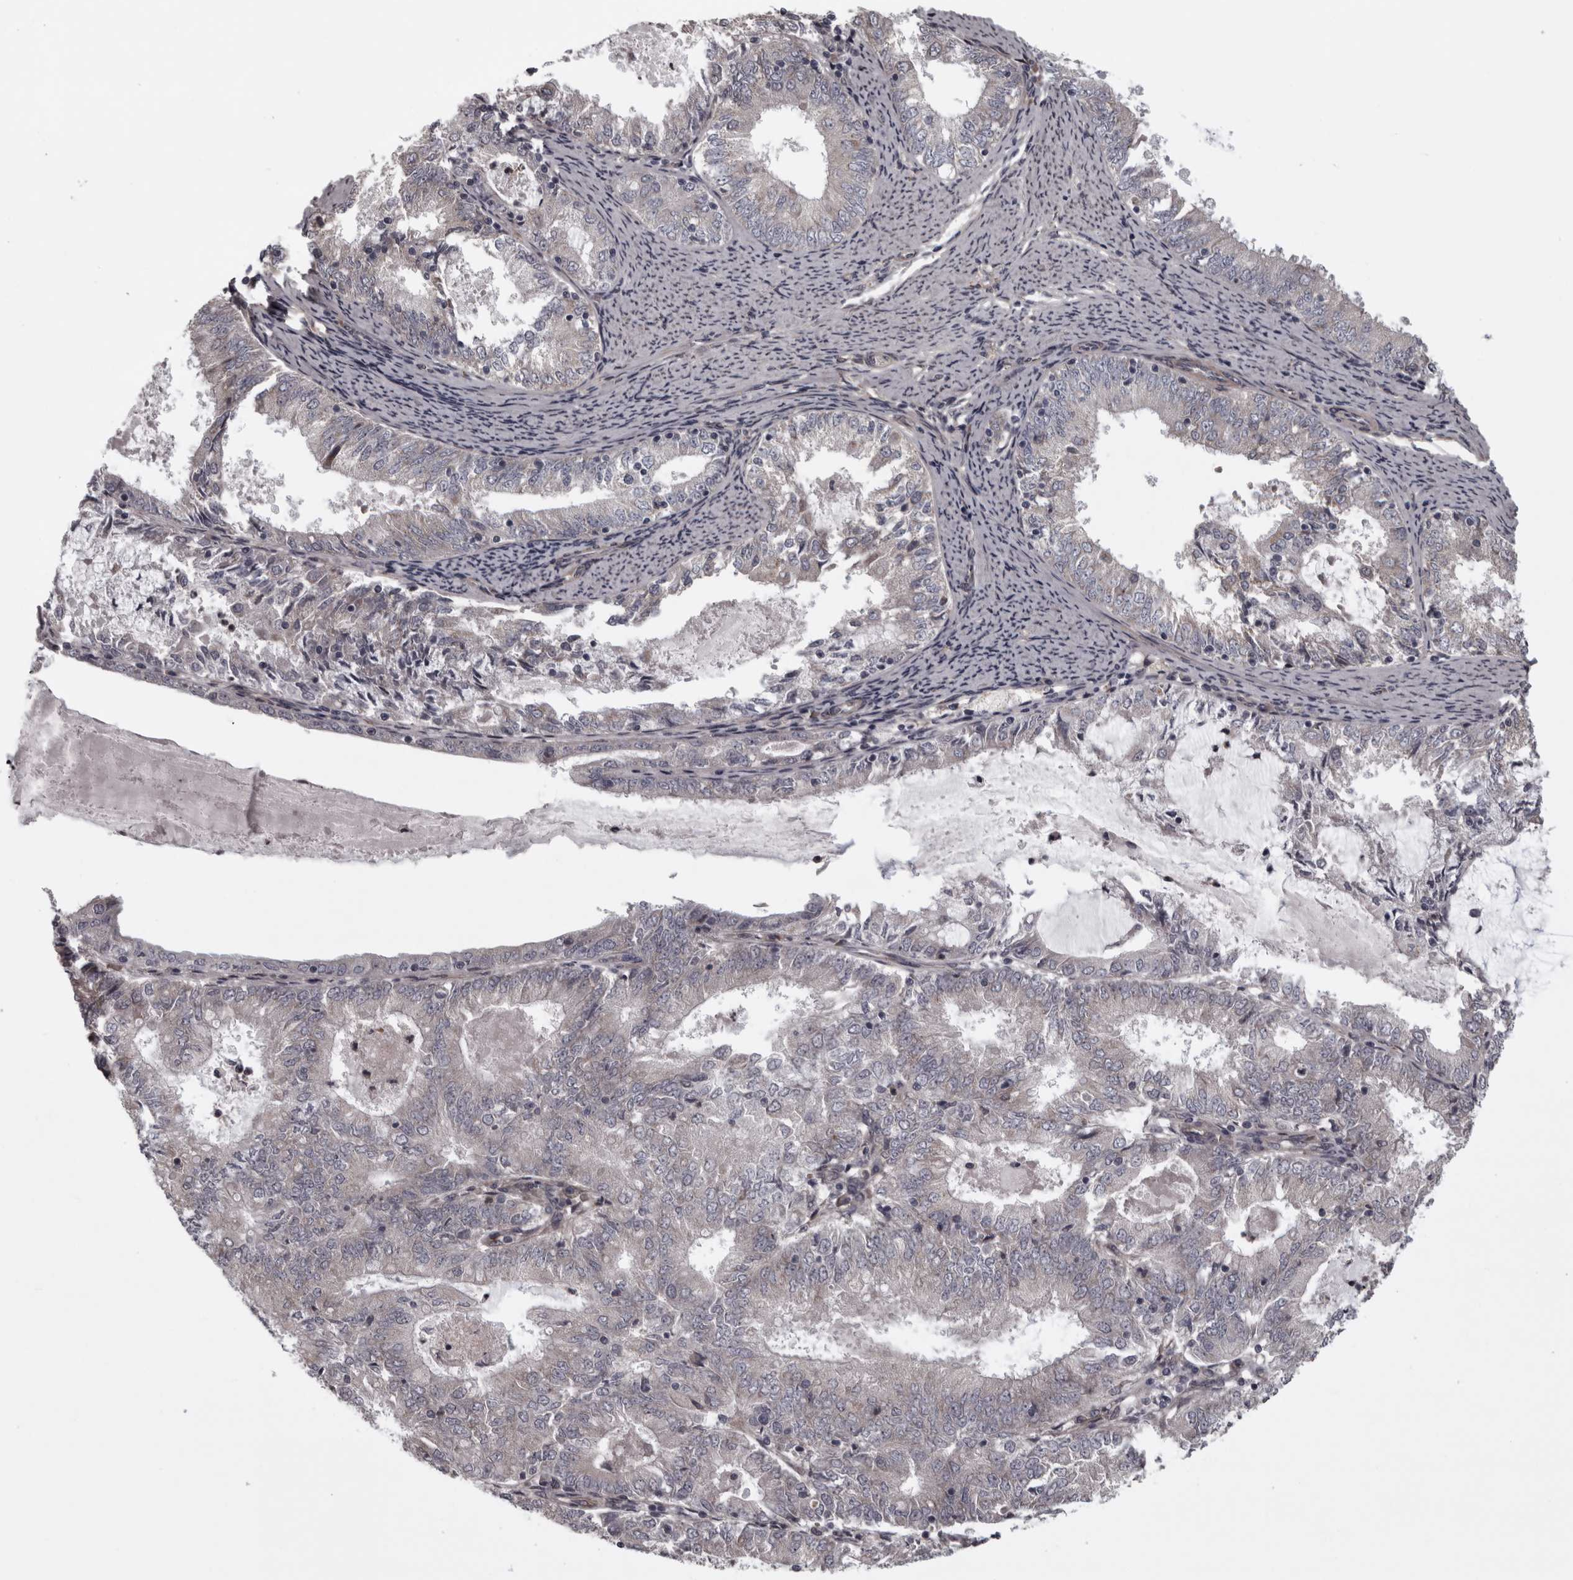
{"staining": {"intensity": "negative", "quantity": "none", "location": "none"}, "tissue": "endometrial cancer", "cell_type": "Tumor cells", "image_type": "cancer", "snomed": [{"axis": "morphology", "description": "Adenocarcinoma, NOS"}, {"axis": "topography", "description": "Endometrium"}], "caption": "Tumor cells show no significant protein positivity in endometrial adenocarcinoma.", "gene": "RSU1", "patient": {"sex": "female", "age": 57}}